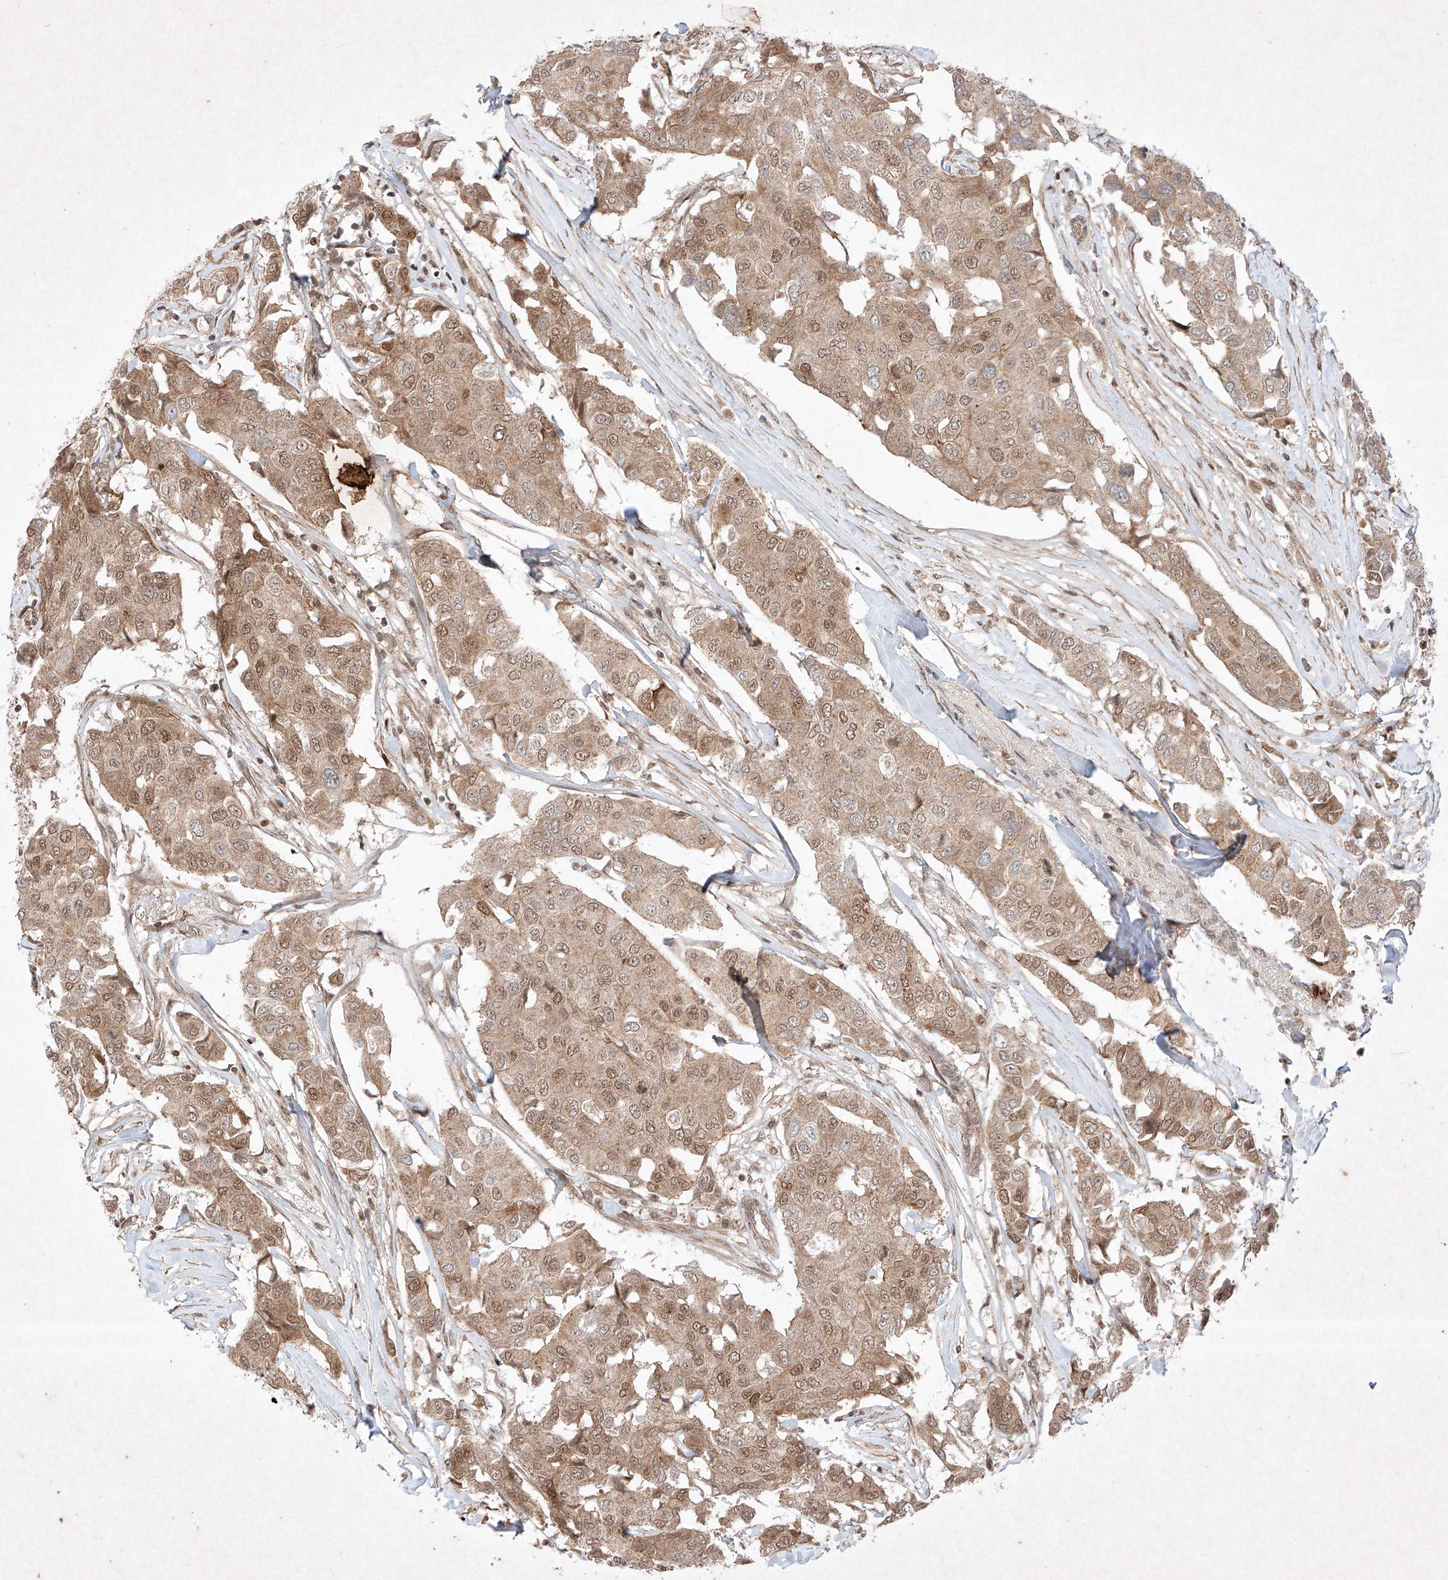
{"staining": {"intensity": "moderate", "quantity": ">75%", "location": "cytoplasmic/membranous,nuclear"}, "tissue": "breast cancer", "cell_type": "Tumor cells", "image_type": "cancer", "snomed": [{"axis": "morphology", "description": "Duct carcinoma"}, {"axis": "topography", "description": "Breast"}], "caption": "Intraductal carcinoma (breast) was stained to show a protein in brown. There is medium levels of moderate cytoplasmic/membranous and nuclear expression in approximately >75% of tumor cells.", "gene": "RNF31", "patient": {"sex": "female", "age": 80}}